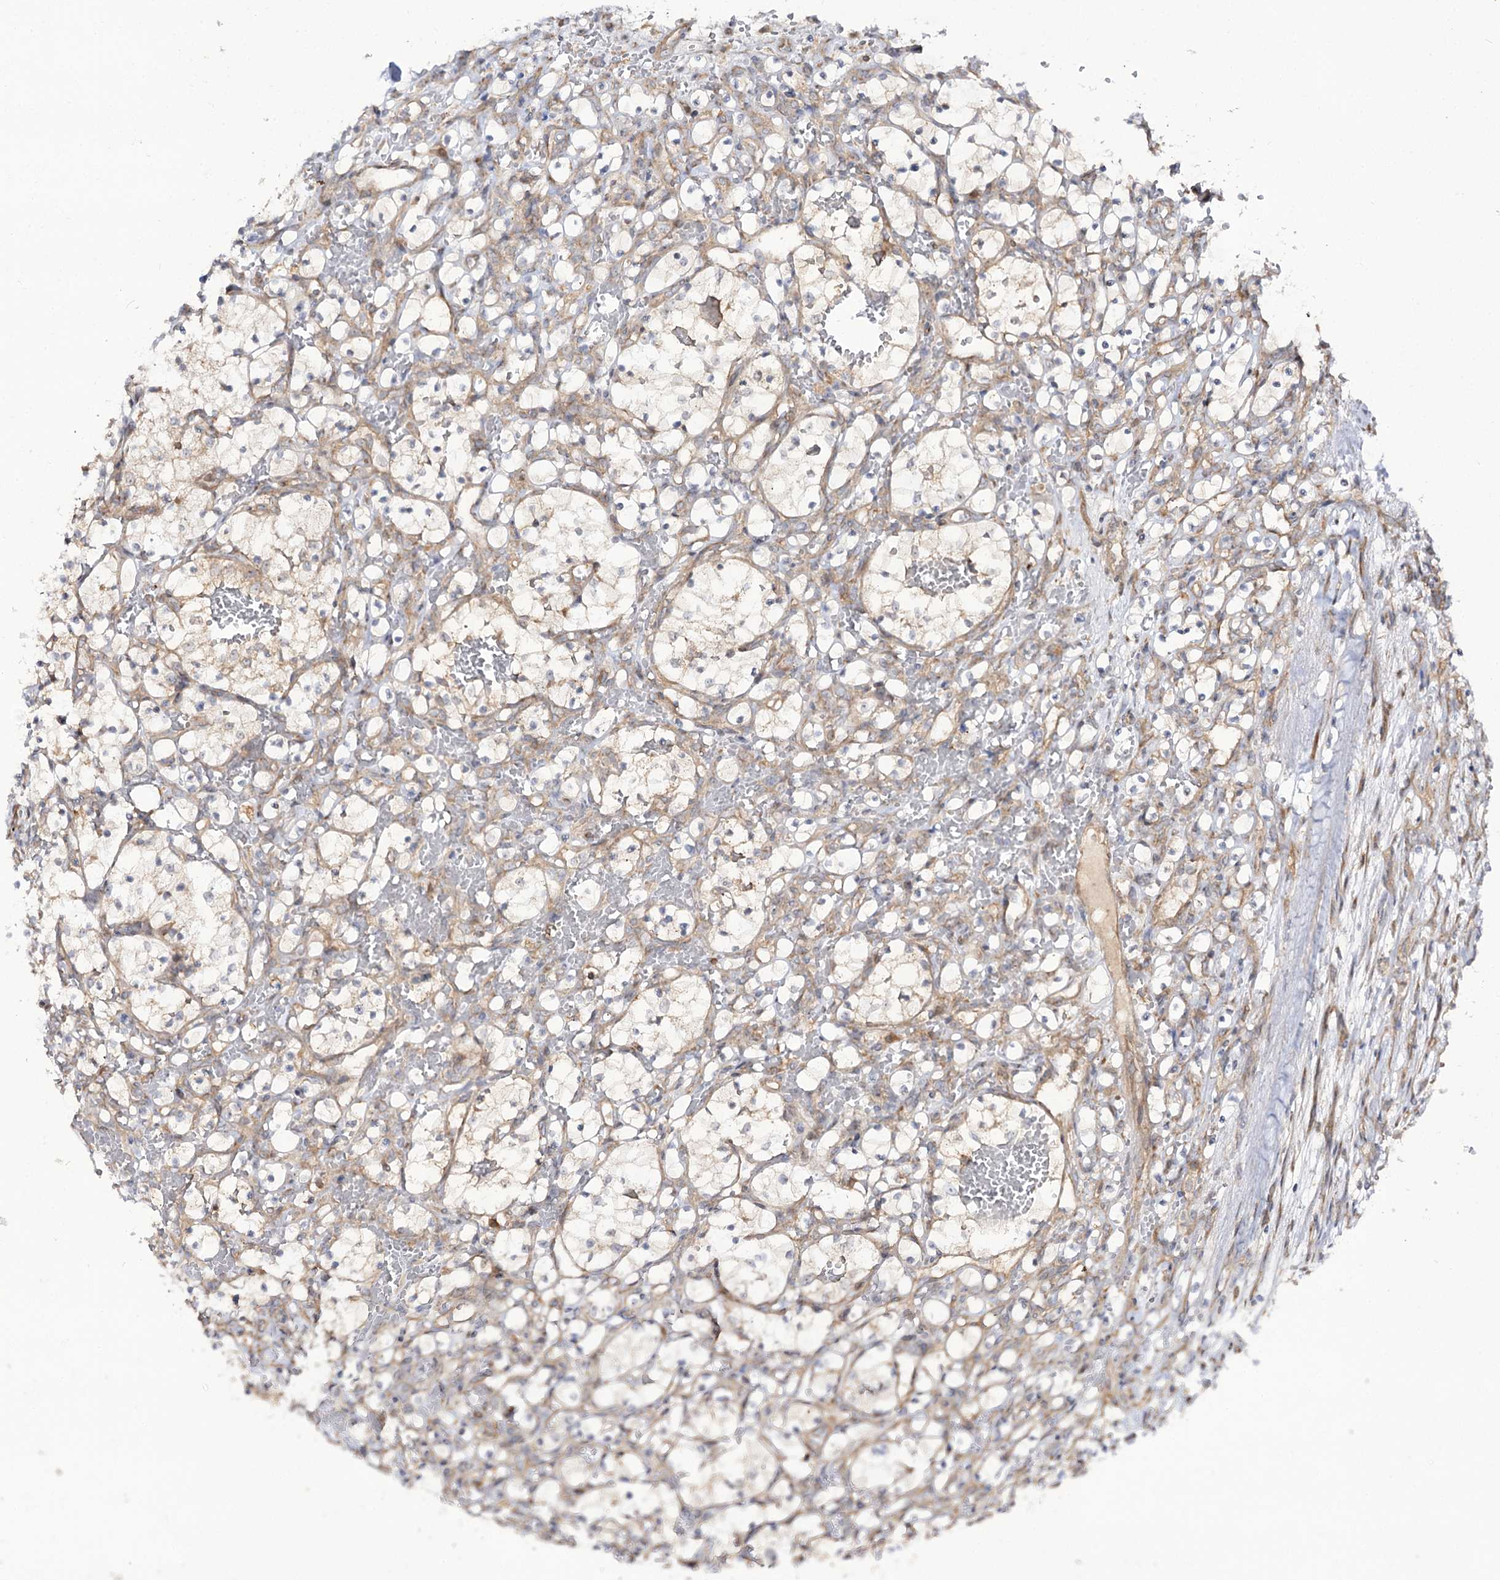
{"staining": {"intensity": "weak", "quantity": "<25%", "location": "cytoplasmic/membranous"}, "tissue": "renal cancer", "cell_type": "Tumor cells", "image_type": "cancer", "snomed": [{"axis": "morphology", "description": "Adenocarcinoma, NOS"}, {"axis": "topography", "description": "Kidney"}], "caption": "High power microscopy photomicrograph of an immunohistochemistry histopathology image of renal cancer (adenocarcinoma), revealing no significant positivity in tumor cells.", "gene": "C11orf80", "patient": {"sex": "female", "age": 69}}